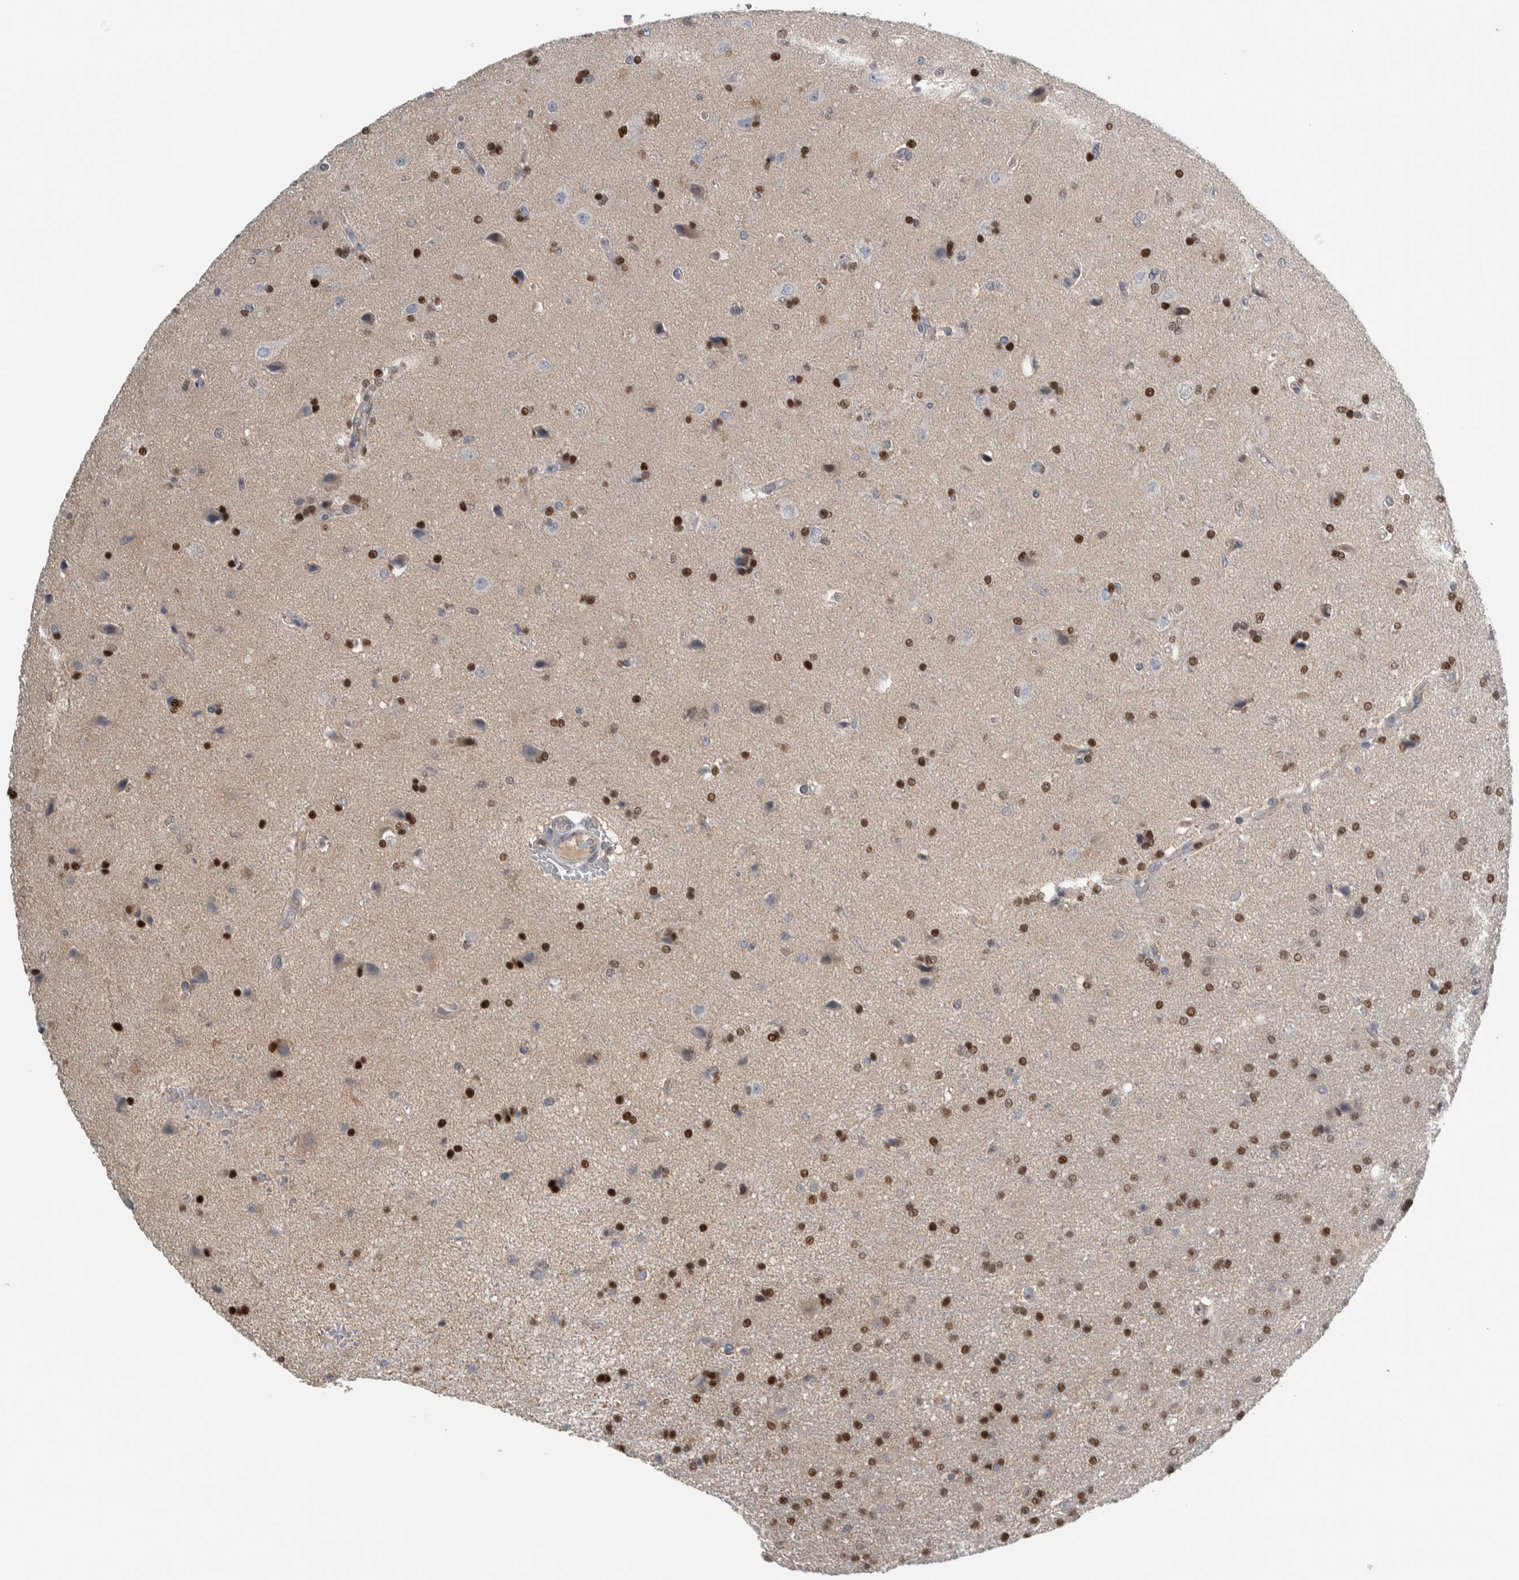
{"staining": {"intensity": "strong", "quantity": "25%-75%", "location": "nuclear"}, "tissue": "glioma", "cell_type": "Tumor cells", "image_type": "cancer", "snomed": [{"axis": "morphology", "description": "Glioma, malignant, High grade"}, {"axis": "topography", "description": "Brain"}], "caption": "IHC of human malignant glioma (high-grade) exhibits high levels of strong nuclear expression in approximately 25%-75% of tumor cells.", "gene": "ADPRM", "patient": {"sex": "male", "age": 72}}